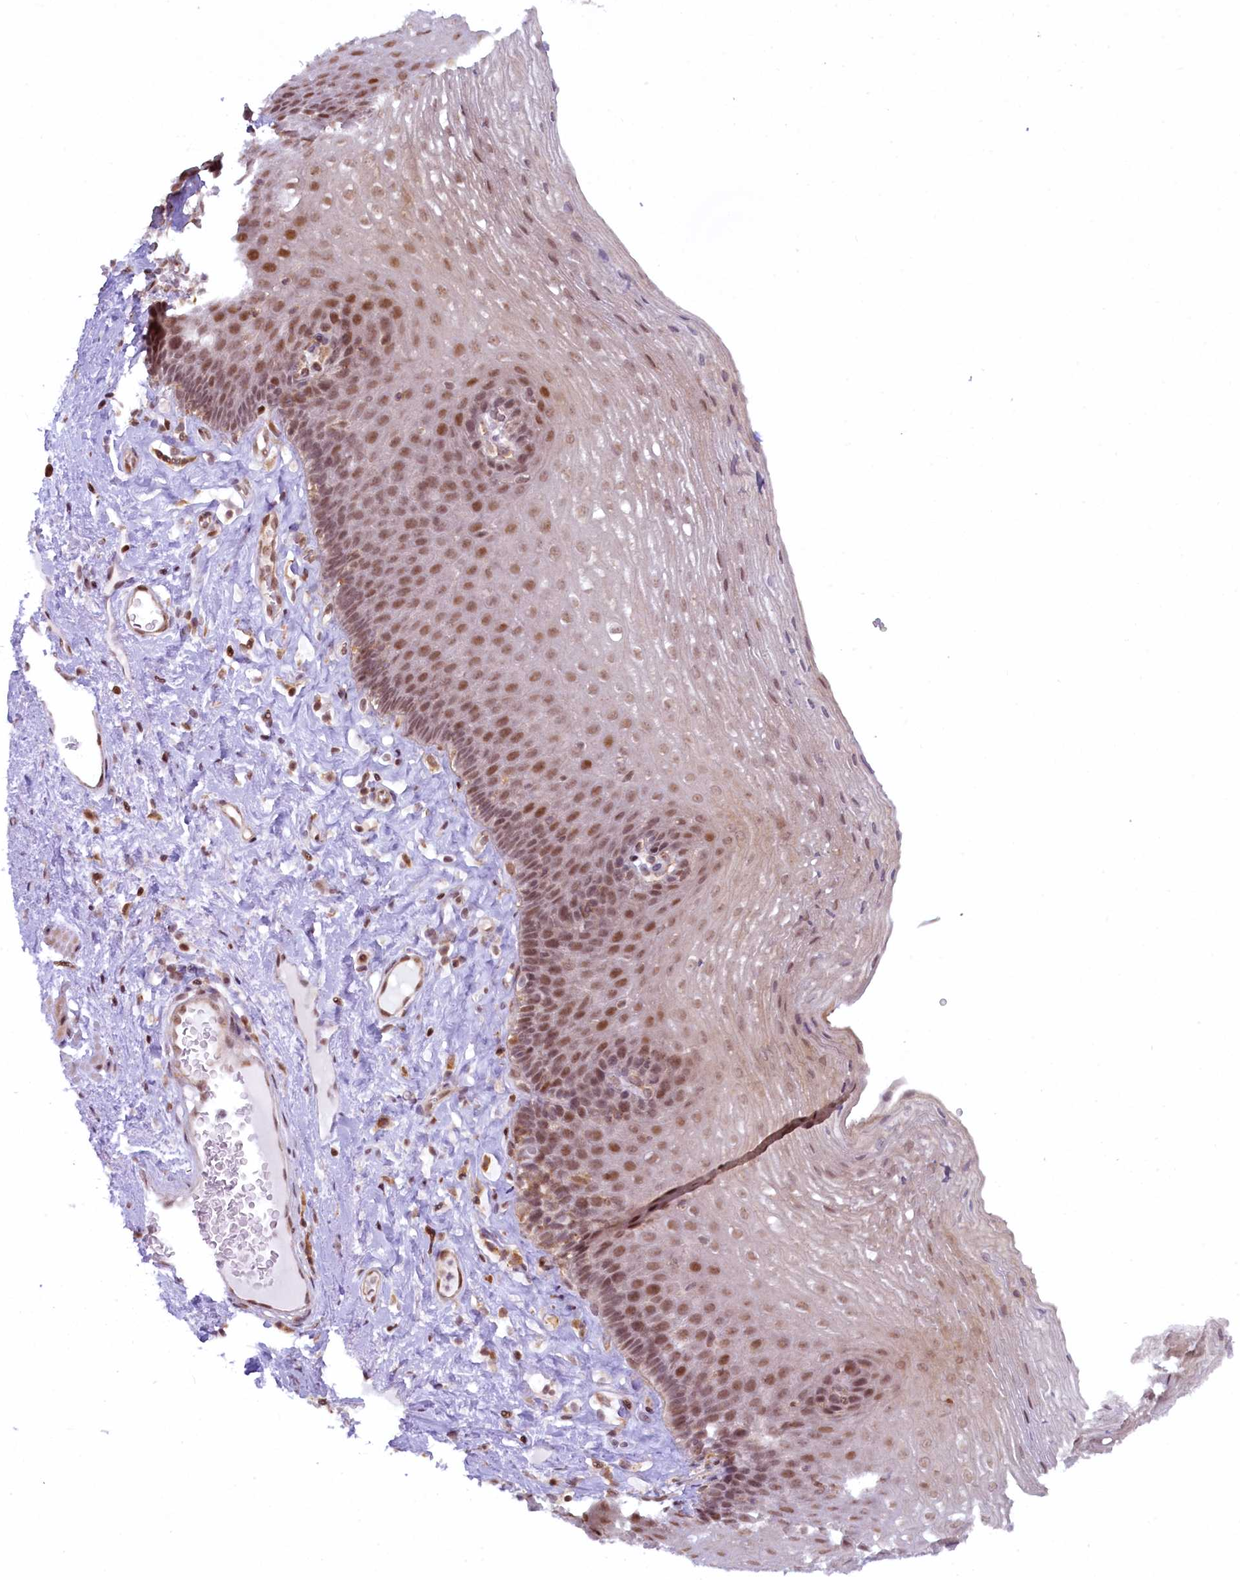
{"staining": {"intensity": "moderate", "quantity": ">75%", "location": "nuclear"}, "tissue": "esophagus", "cell_type": "Squamous epithelial cells", "image_type": "normal", "snomed": [{"axis": "morphology", "description": "Normal tissue, NOS"}, {"axis": "topography", "description": "Esophagus"}], "caption": "DAB immunohistochemical staining of normal esophagus demonstrates moderate nuclear protein staining in about >75% of squamous epithelial cells.", "gene": "FCHO1", "patient": {"sex": "female", "age": 66}}